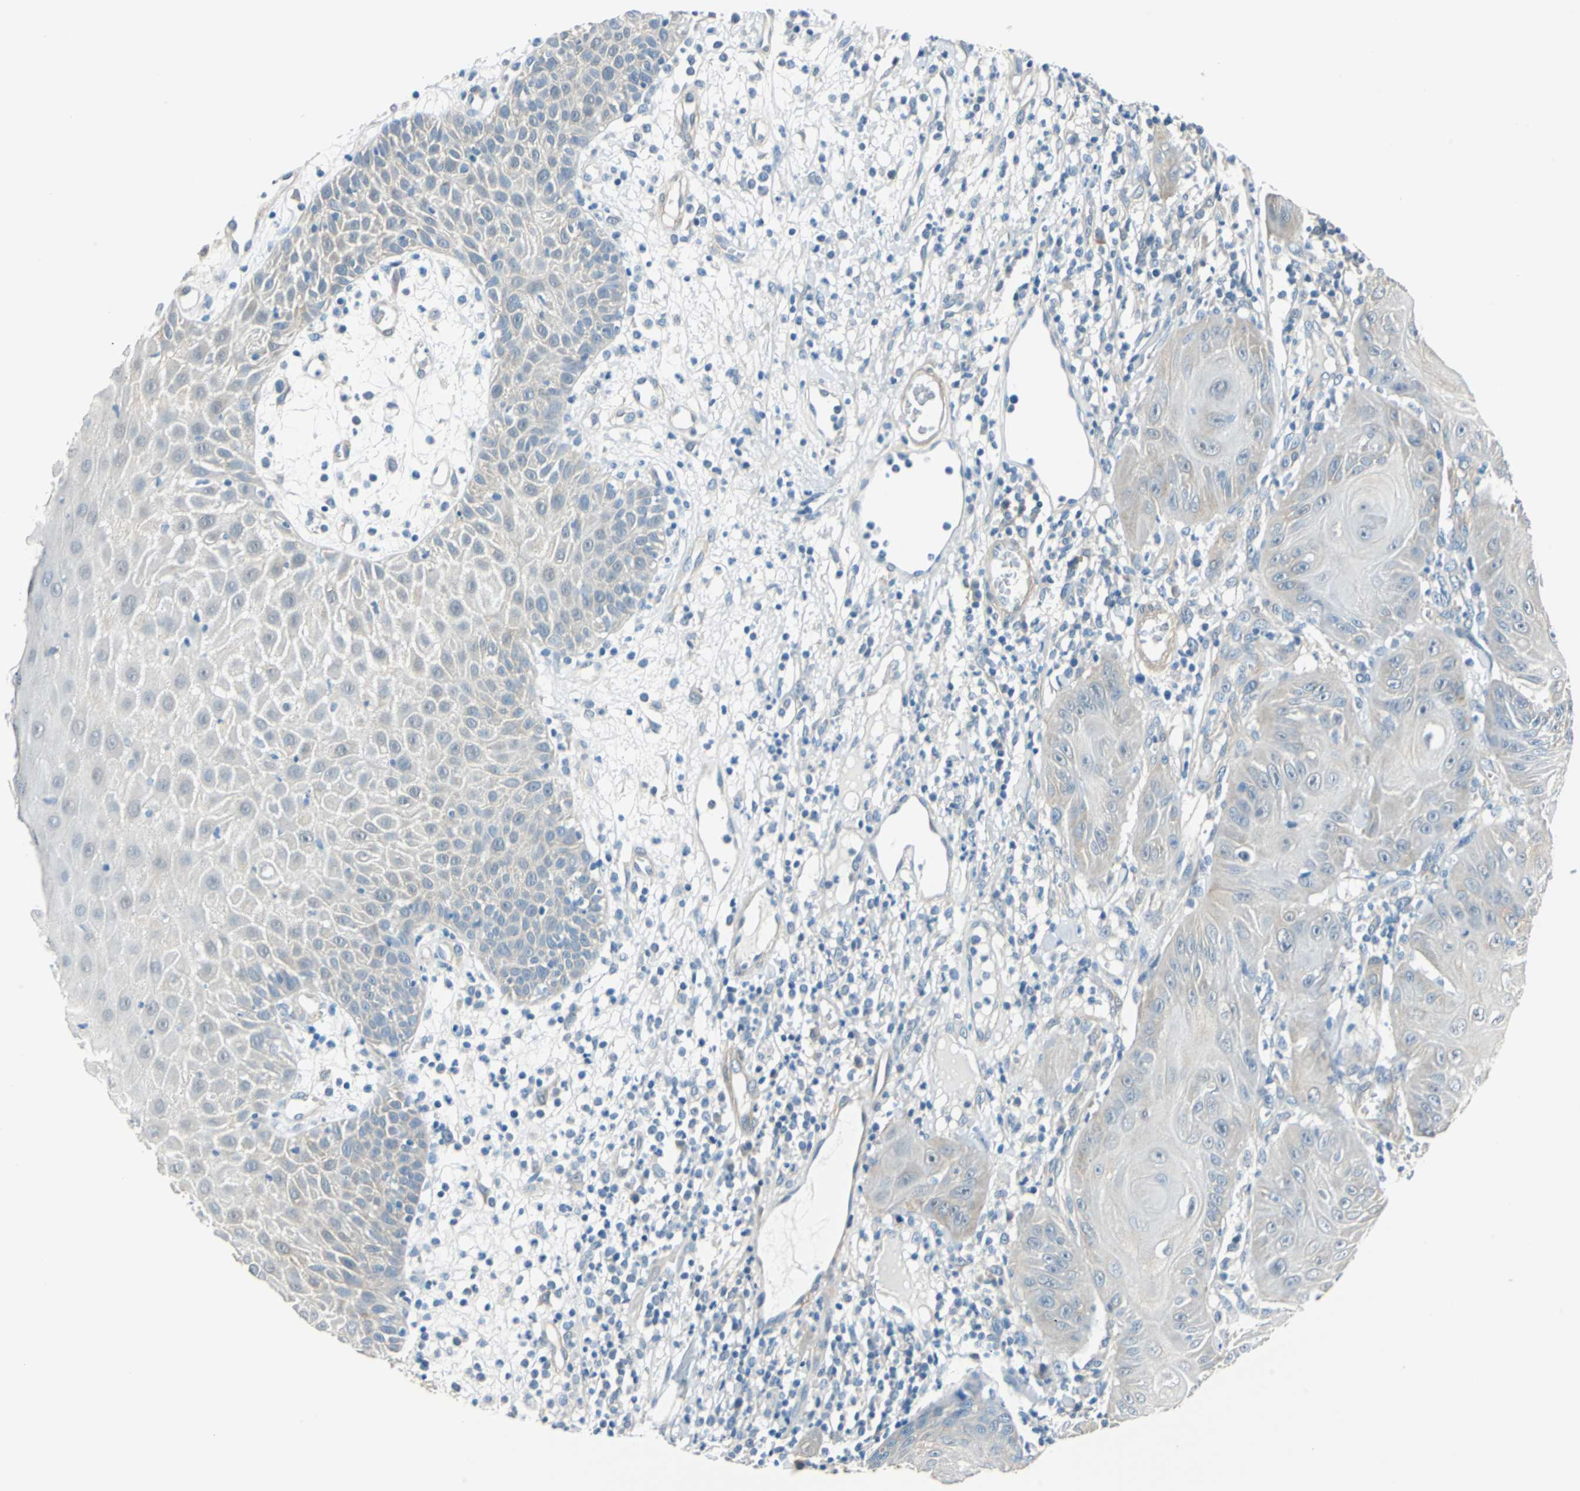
{"staining": {"intensity": "weak", "quantity": ">75%", "location": "cytoplasmic/membranous"}, "tissue": "skin cancer", "cell_type": "Tumor cells", "image_type": "cancer", "snomed": [{"axis": "morphology", "description": "Squamous cell carcinoma, NOS"}, {"axis": "topography", "description": "Skin"}], "caption": "Tumor cells exhibit low levels of weak cytoplasmic/membranous expression in approximately >75% of cells in skin cancer (squamous cell carcinoma).", "gene": "FKBP4", "patient": {"sex": "female", "age": 78}}